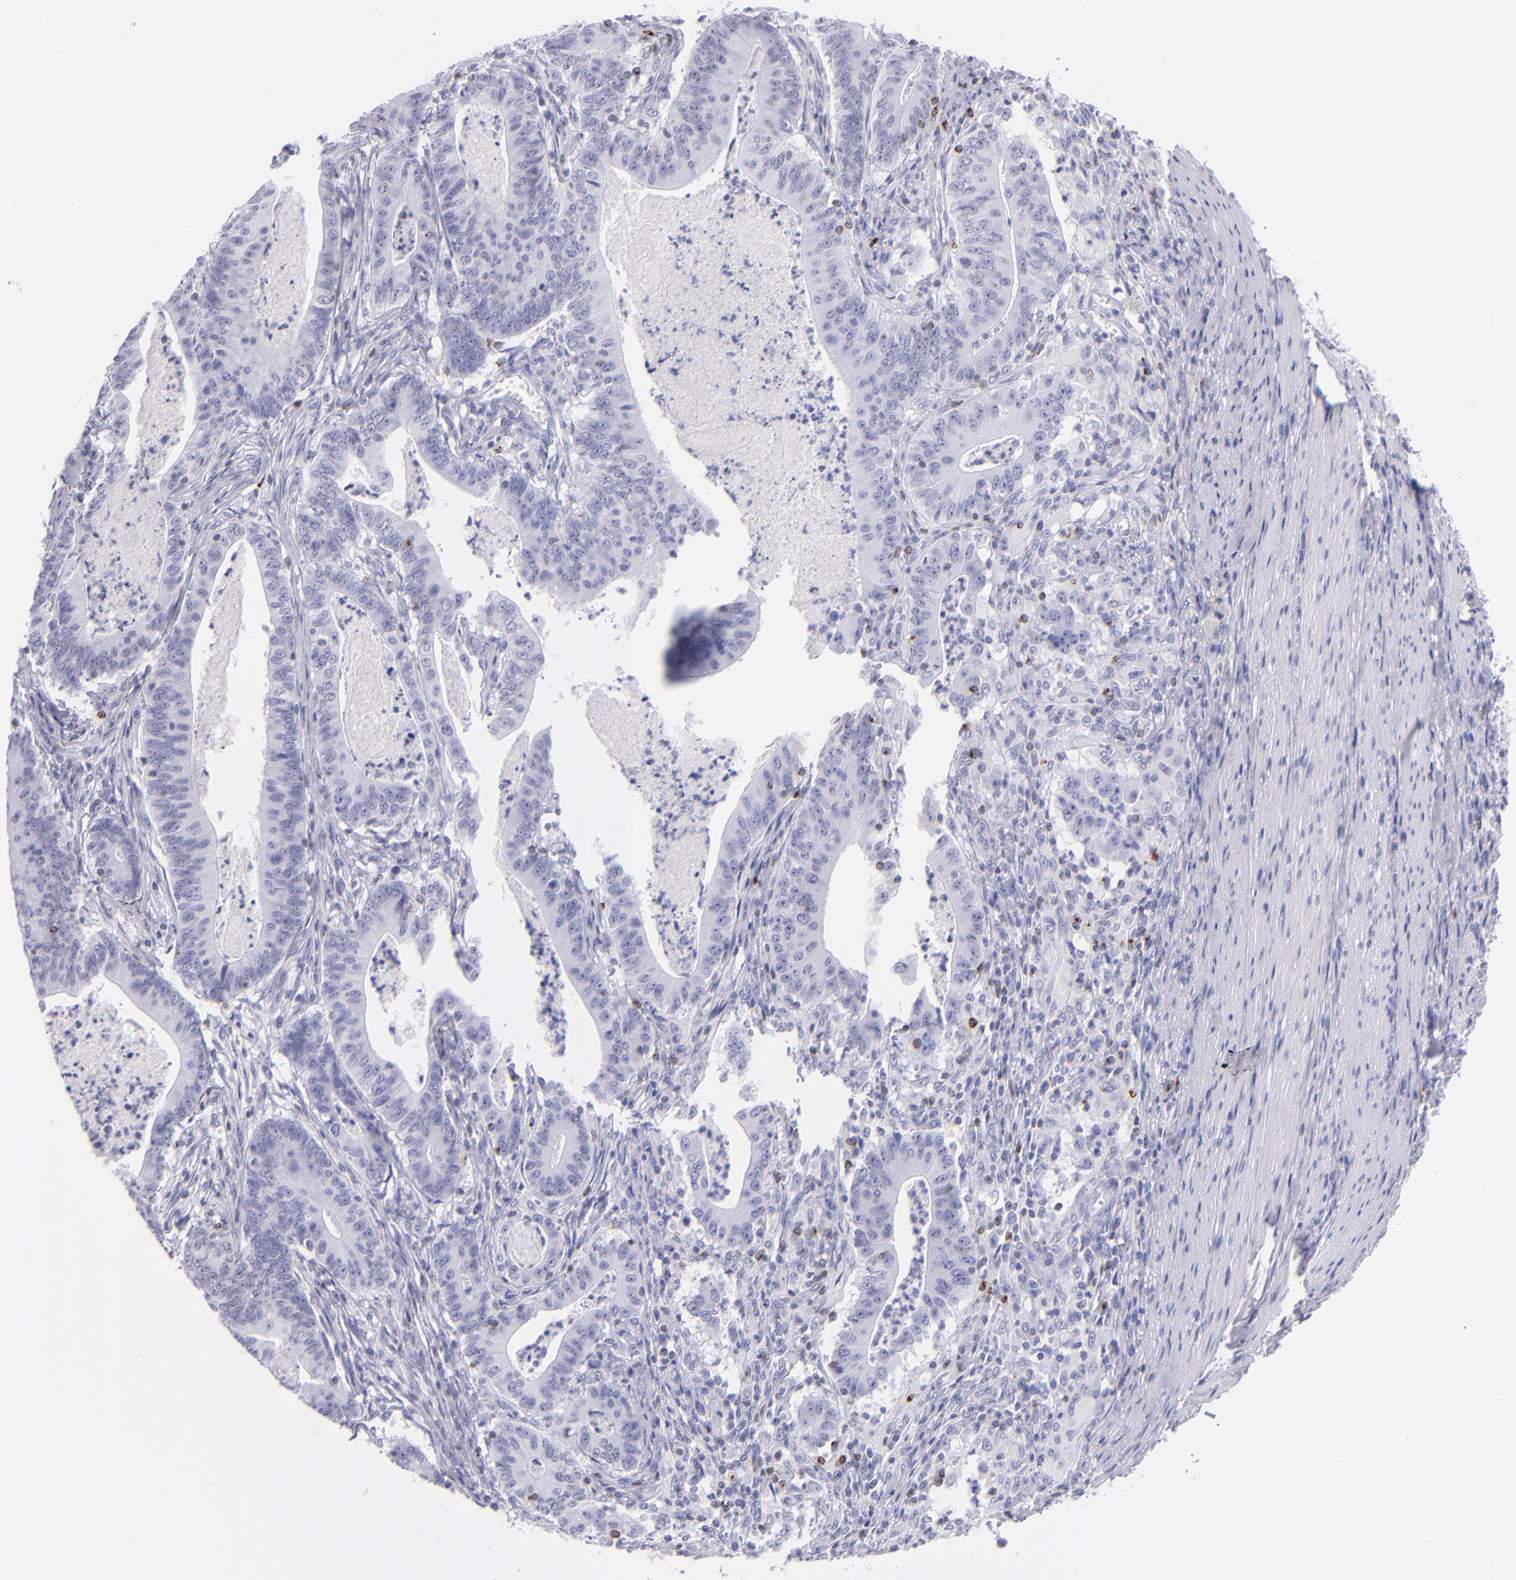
{"staining": {"intensity": "negative", "quantity": "none", "location": "none"}, "tissue": "stomach cancer", "cell_type": "Tumor cells", "image_type": "cancer", "snomed": [{"axis": "morphology", "description": "Adenocarcinoma, NOS"}, {"axis": "topography", "description": "Stomach, lower"}], "caption": "Immunohistochemical staining of human adenocarcinoma (stomach) exhibits no significant staining in tumor cells.", "gene": "PRF1", "patient": {"sex": "female", "age": 86}}